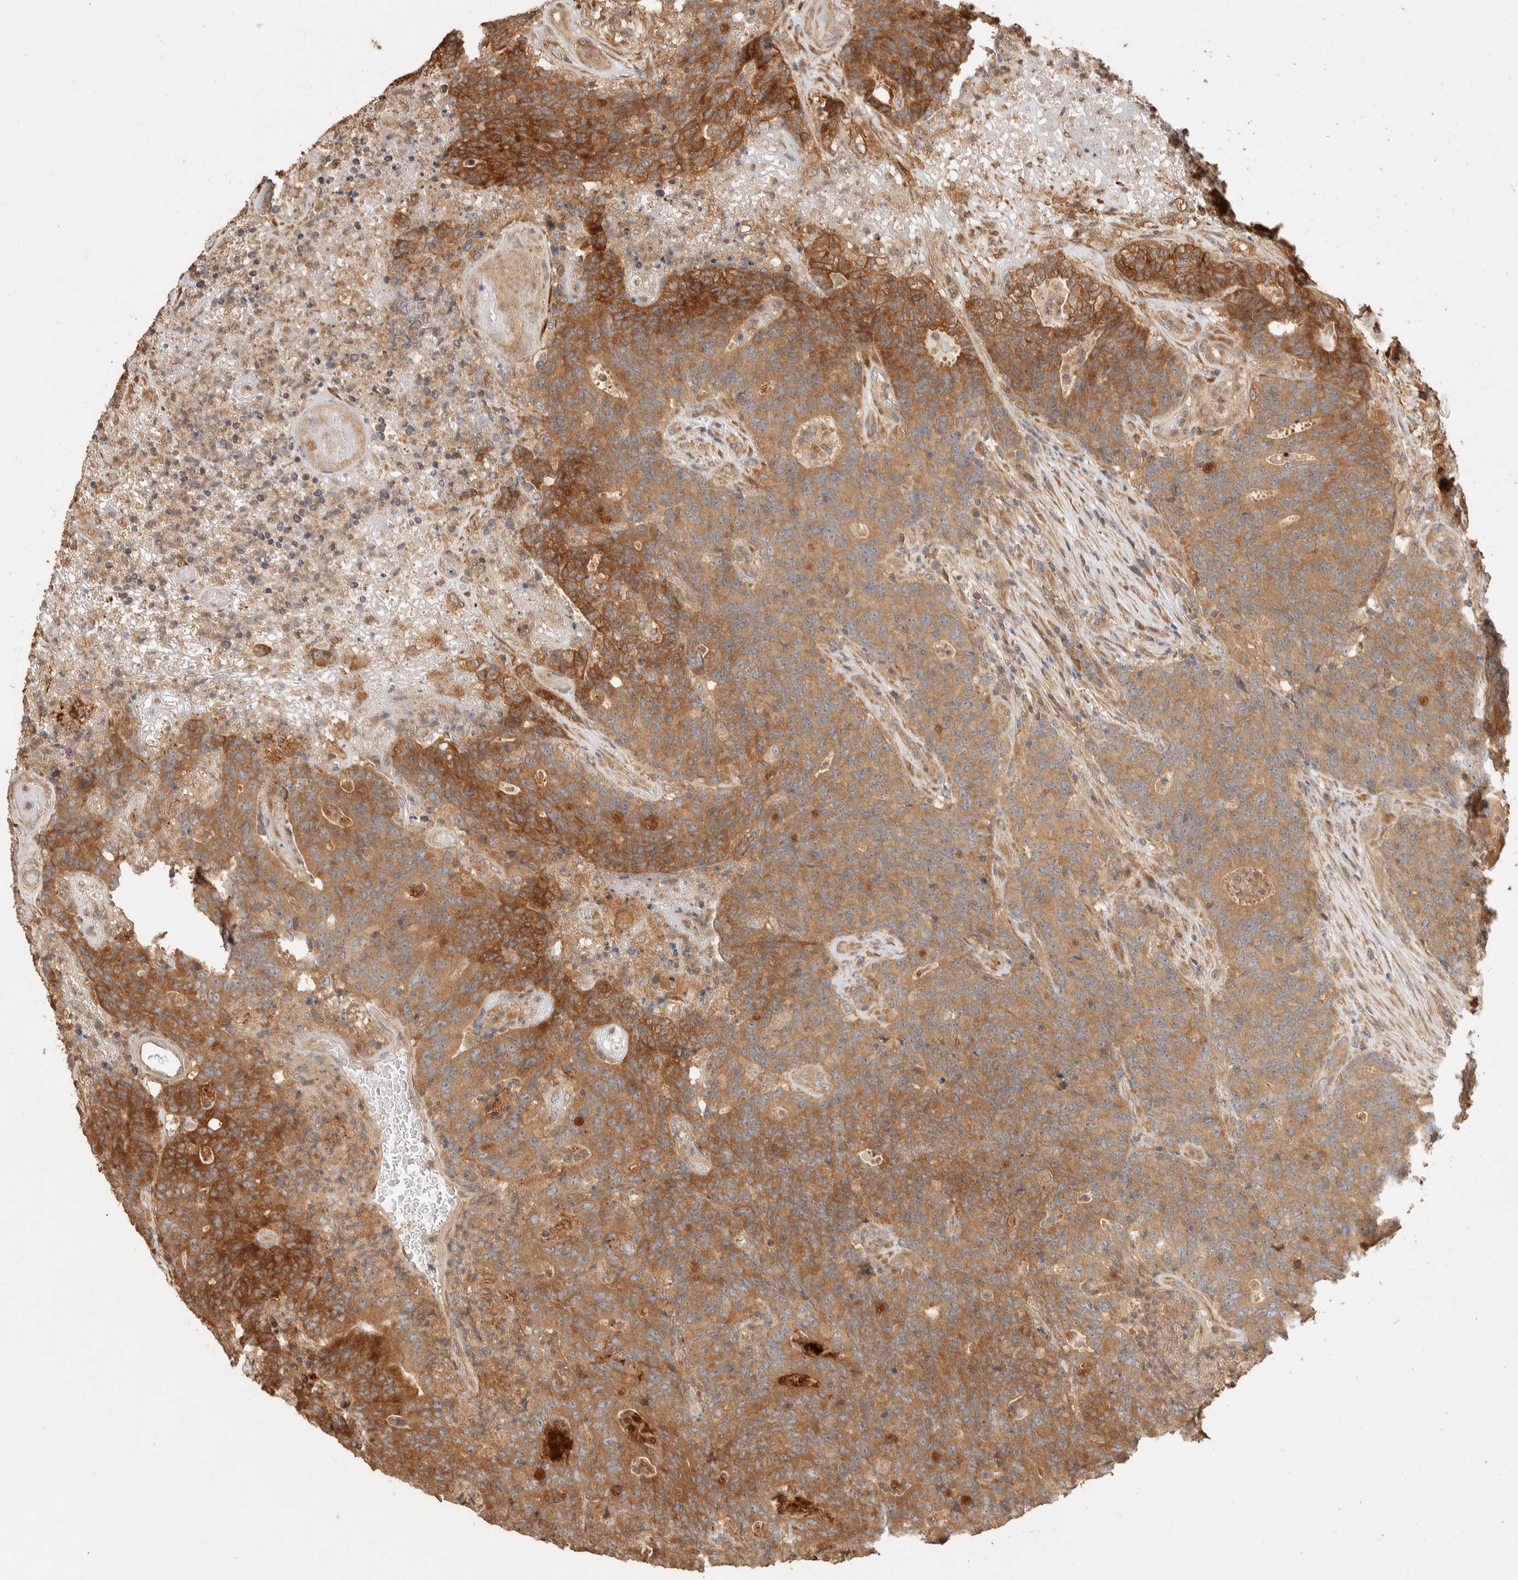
{"staining": {"intensity": "strong", "quantity": ">75%", "location": "cytoplasmic/membranous"}, "tissue": "colorectal cancer", "cell_type": "Tumor cells", "image_type": "cancer", "snomed": [{"axis": "morphology", "description": "Normal tissue, NOS"}, {"axis": "morphology", "description": "Adenocarcinoma, NOS"}, {"axis": "topography", "description": "Colon"}], "caption": "A high amount of strong cytoplasmic/membranous expression is identified in about >75% of tumor cells in colorectal cancer (adenocarcinoma) tissue.", "gene": "EXOC7", "patient": {"sex": "female", "age": 75}}